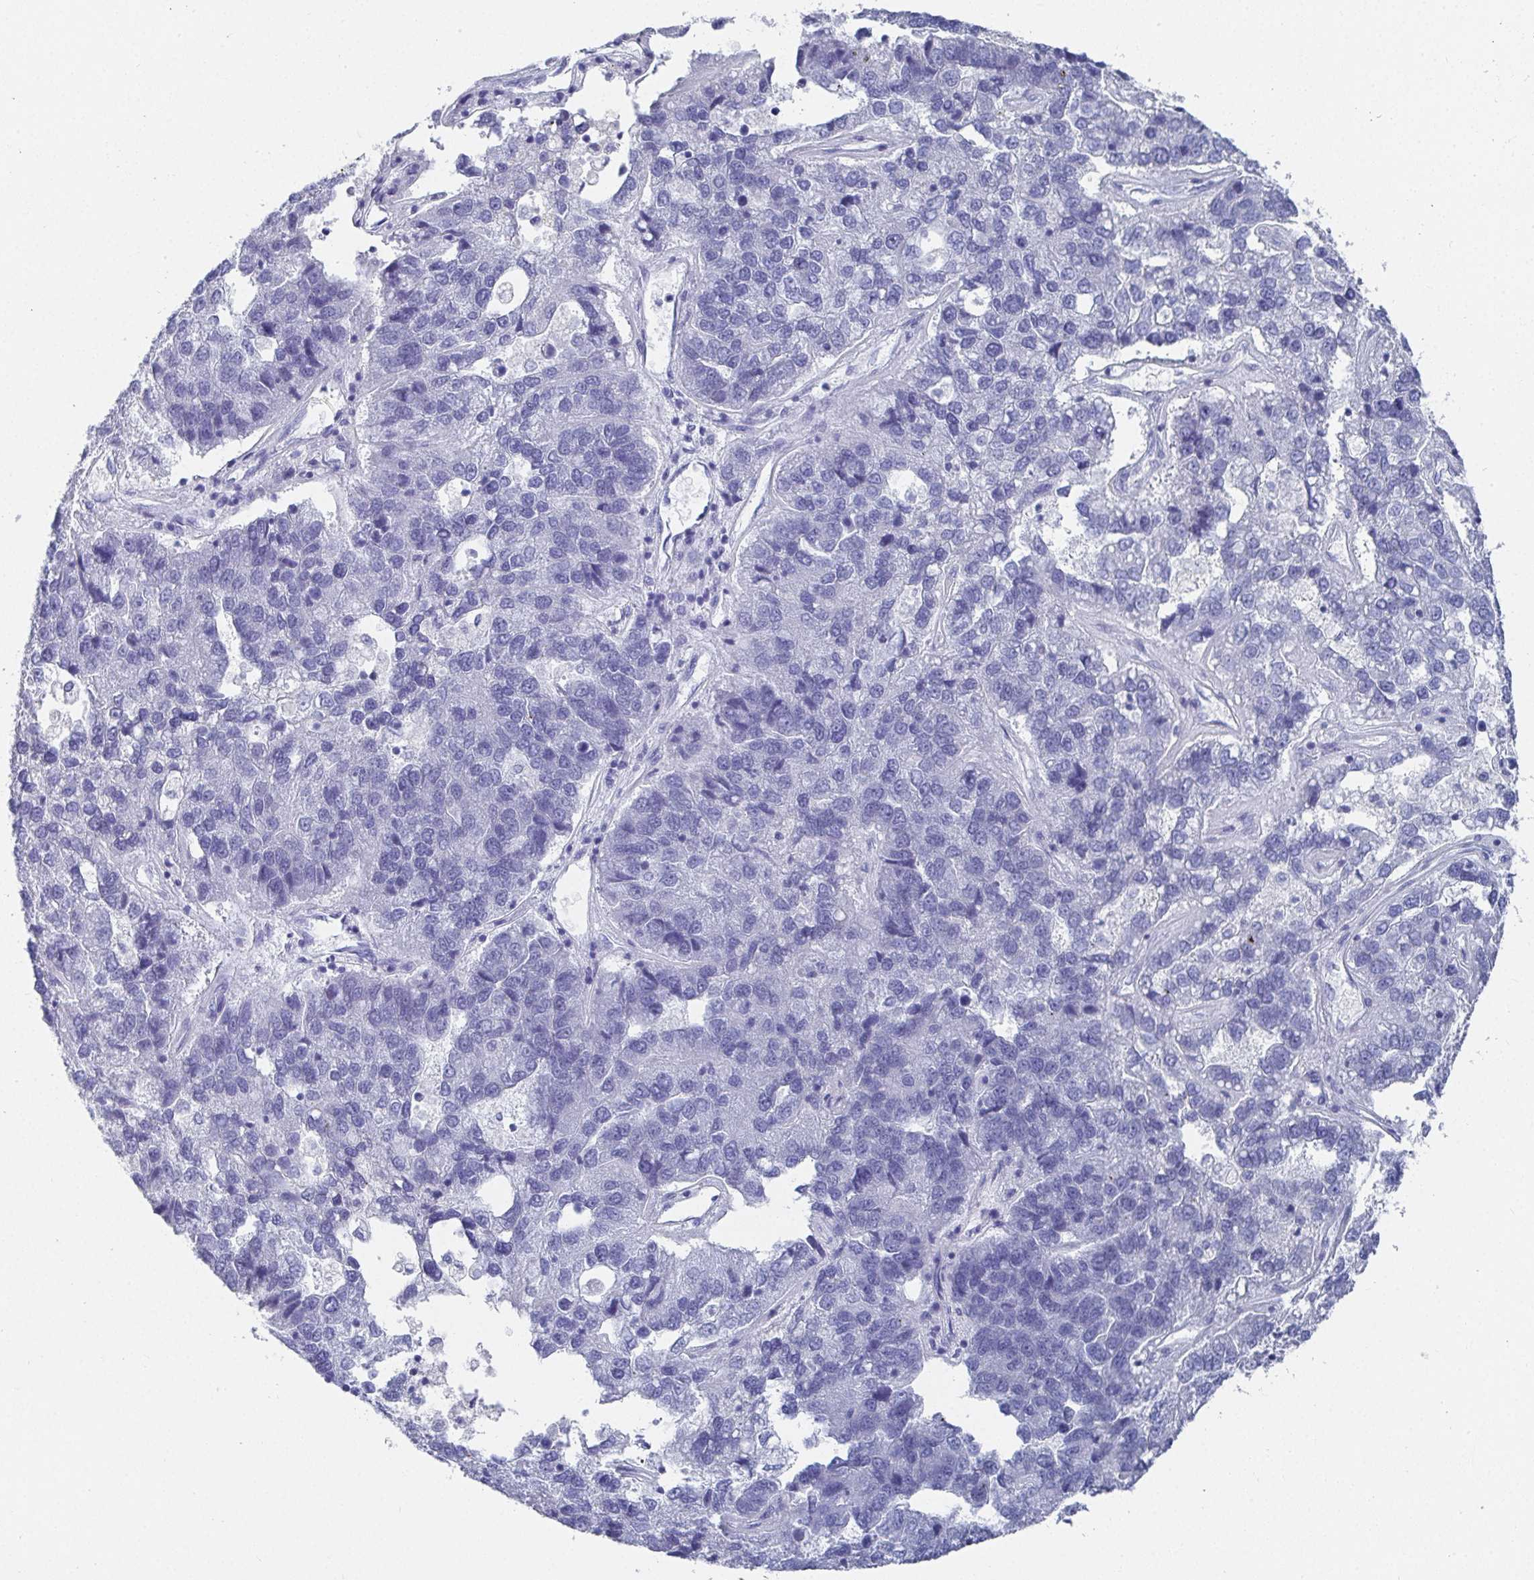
{"staining": {"intensity": "negative", "quantity": "none", "location": "none"}, "tissue": "pancreatic cancer", "cell_type": "Tumor cells", "image_type": "cancer", "snomed": [{"axis": "morphology", "description": "Adenocarcinoma, NOS"}, {"axis": "topography", "description": "Pancreas"}], "caption": "Tumor cells show no significant protein staining in pancreatic adenocarcinoma.", "gene": "GRIA1", "patient": {"sex": "female", "age": 61}}